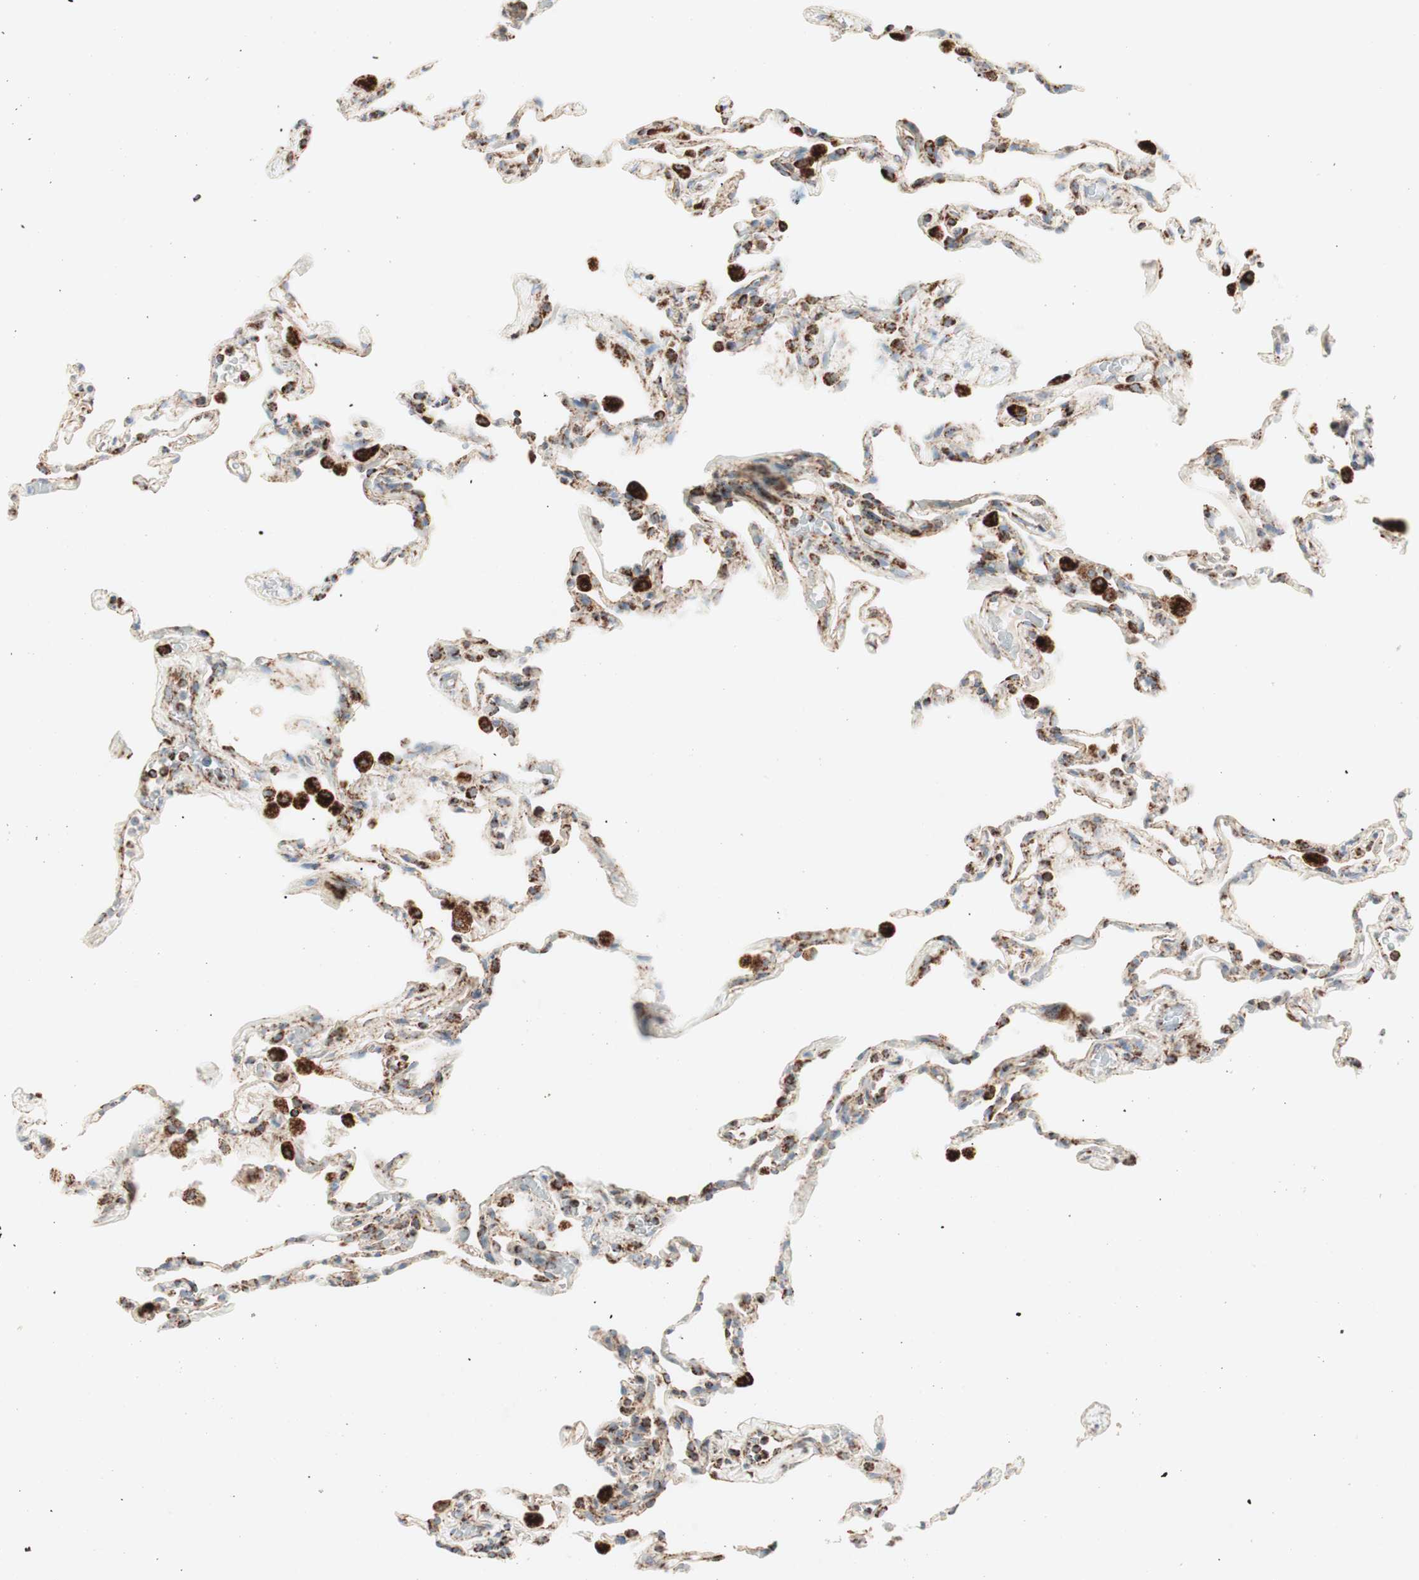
{"staining": {"intensity": "strong", "quantity": "25%-75%", "location": "cytoplasmic/membranous"}, "tissue": "lung", "cell_type": "Alveolar cells", "image_type": "normal", "snomed": [{"axis": "morphology", "description": "Normal tissue, NOS"}, {"axis": "topography", "description": "Lung"}], "caption": "An IHC photomicrograph of normal tissue is shown. Protein staining in brown highlights strong cytoplasmic/membranous positivity in lung within alveolar cells. The protein is shown in brown color, while the nuclei are stained blue.", "gene": "TOMM20", "patient": {"sex": "male", "age": 59}}